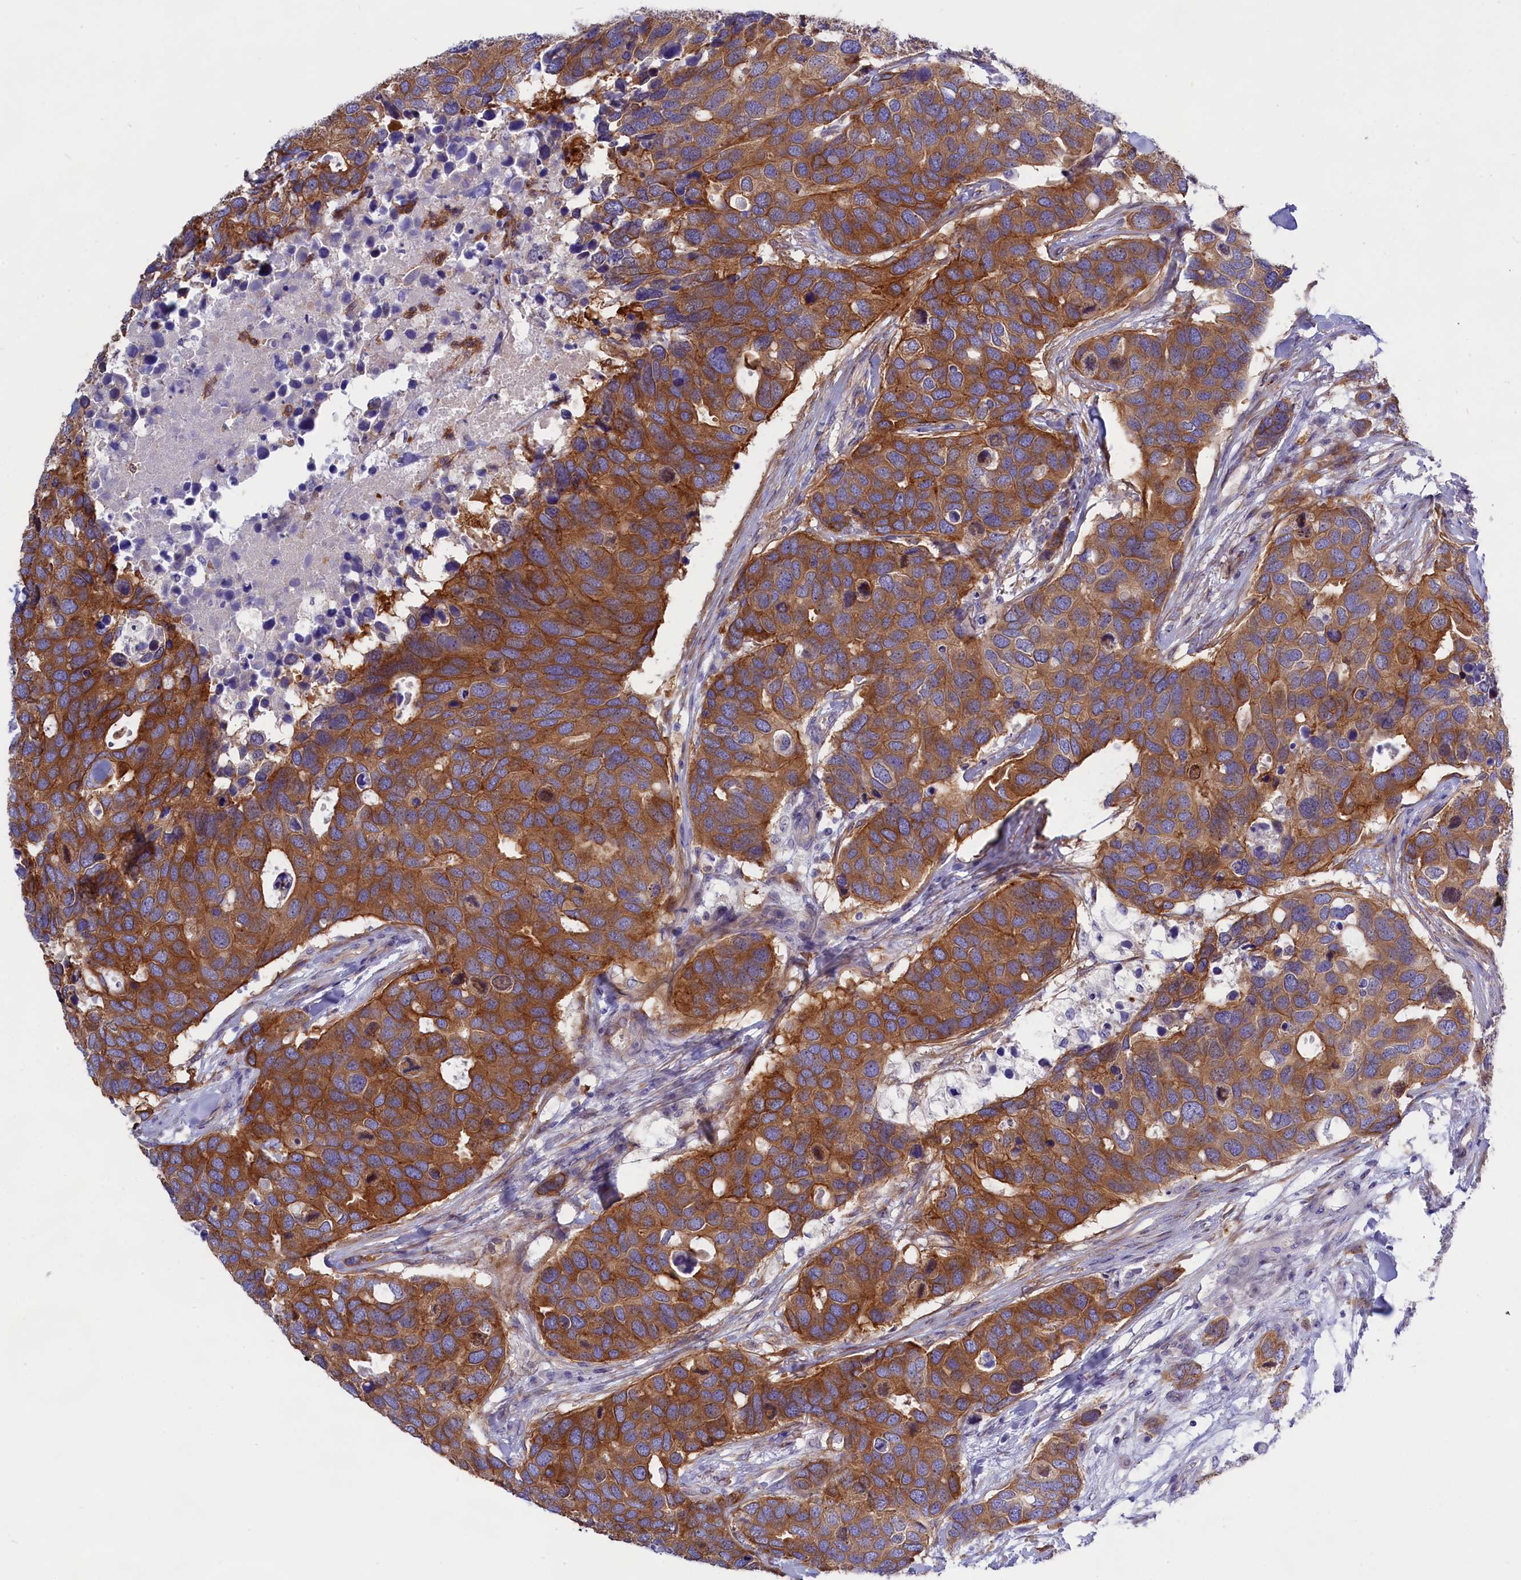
{"staining": {"intensity": "strong", "quantity": ">75%", "location": "cytoplasmic/membranous"}, "tissue": "breast cancer", "cell_type": "Tumor cells", "image_type": "cancer", "snomed": [{"axis": "morphology", "description": "Duct carcinoma"}, {"axis": "topography", "description": "Breast"}], "caption": "Intraductal carcinoma (breast) stained with DAB immunohistochemistry (IHC) displays high levels of strong cytoplasmic/membranous expression in about >75% of tumor cells.", "gene": "PPP1R13L", "patient": {"sex": "female", "age": 83}}